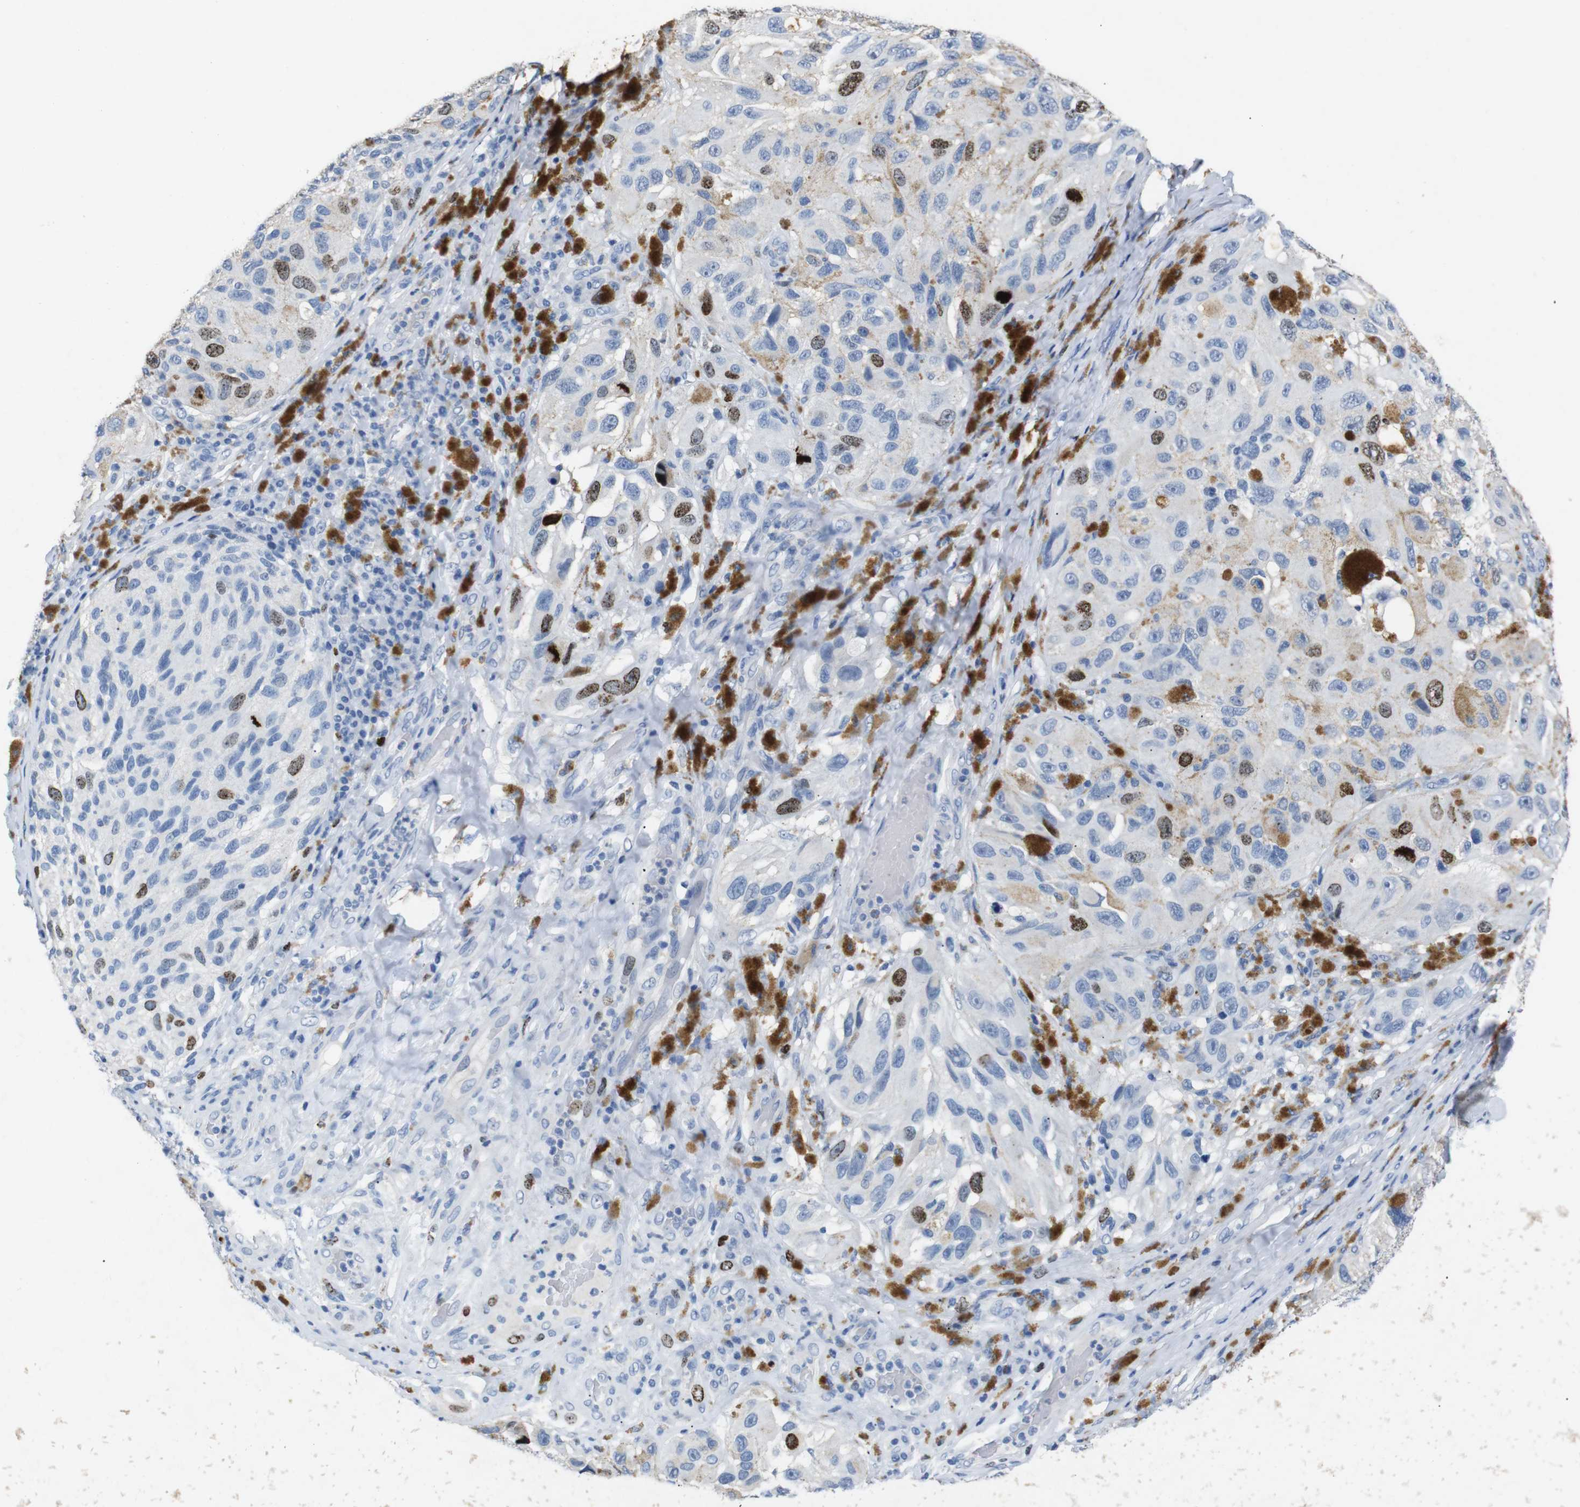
{"staining": {"intensity": "strong", "quantity": "<25%", "location": "nuclear"}, "tissue": "melanoma", "cell_type": "Tumor cells", "image_type": "cancer", "snomed": [{"axis": "morphology", "description": "Malignant melanoma, NOS"}, {"axis": "topography", "description": "Skin"}], "caption": "High-power microscopy captured an immunohistochemistry (IHC) micrograph of melanoma, revealing strong nuclear staining in about <25% of tumor cells.", "gene": "INCENP", "patient": {"sex": "female", "age": 73}}